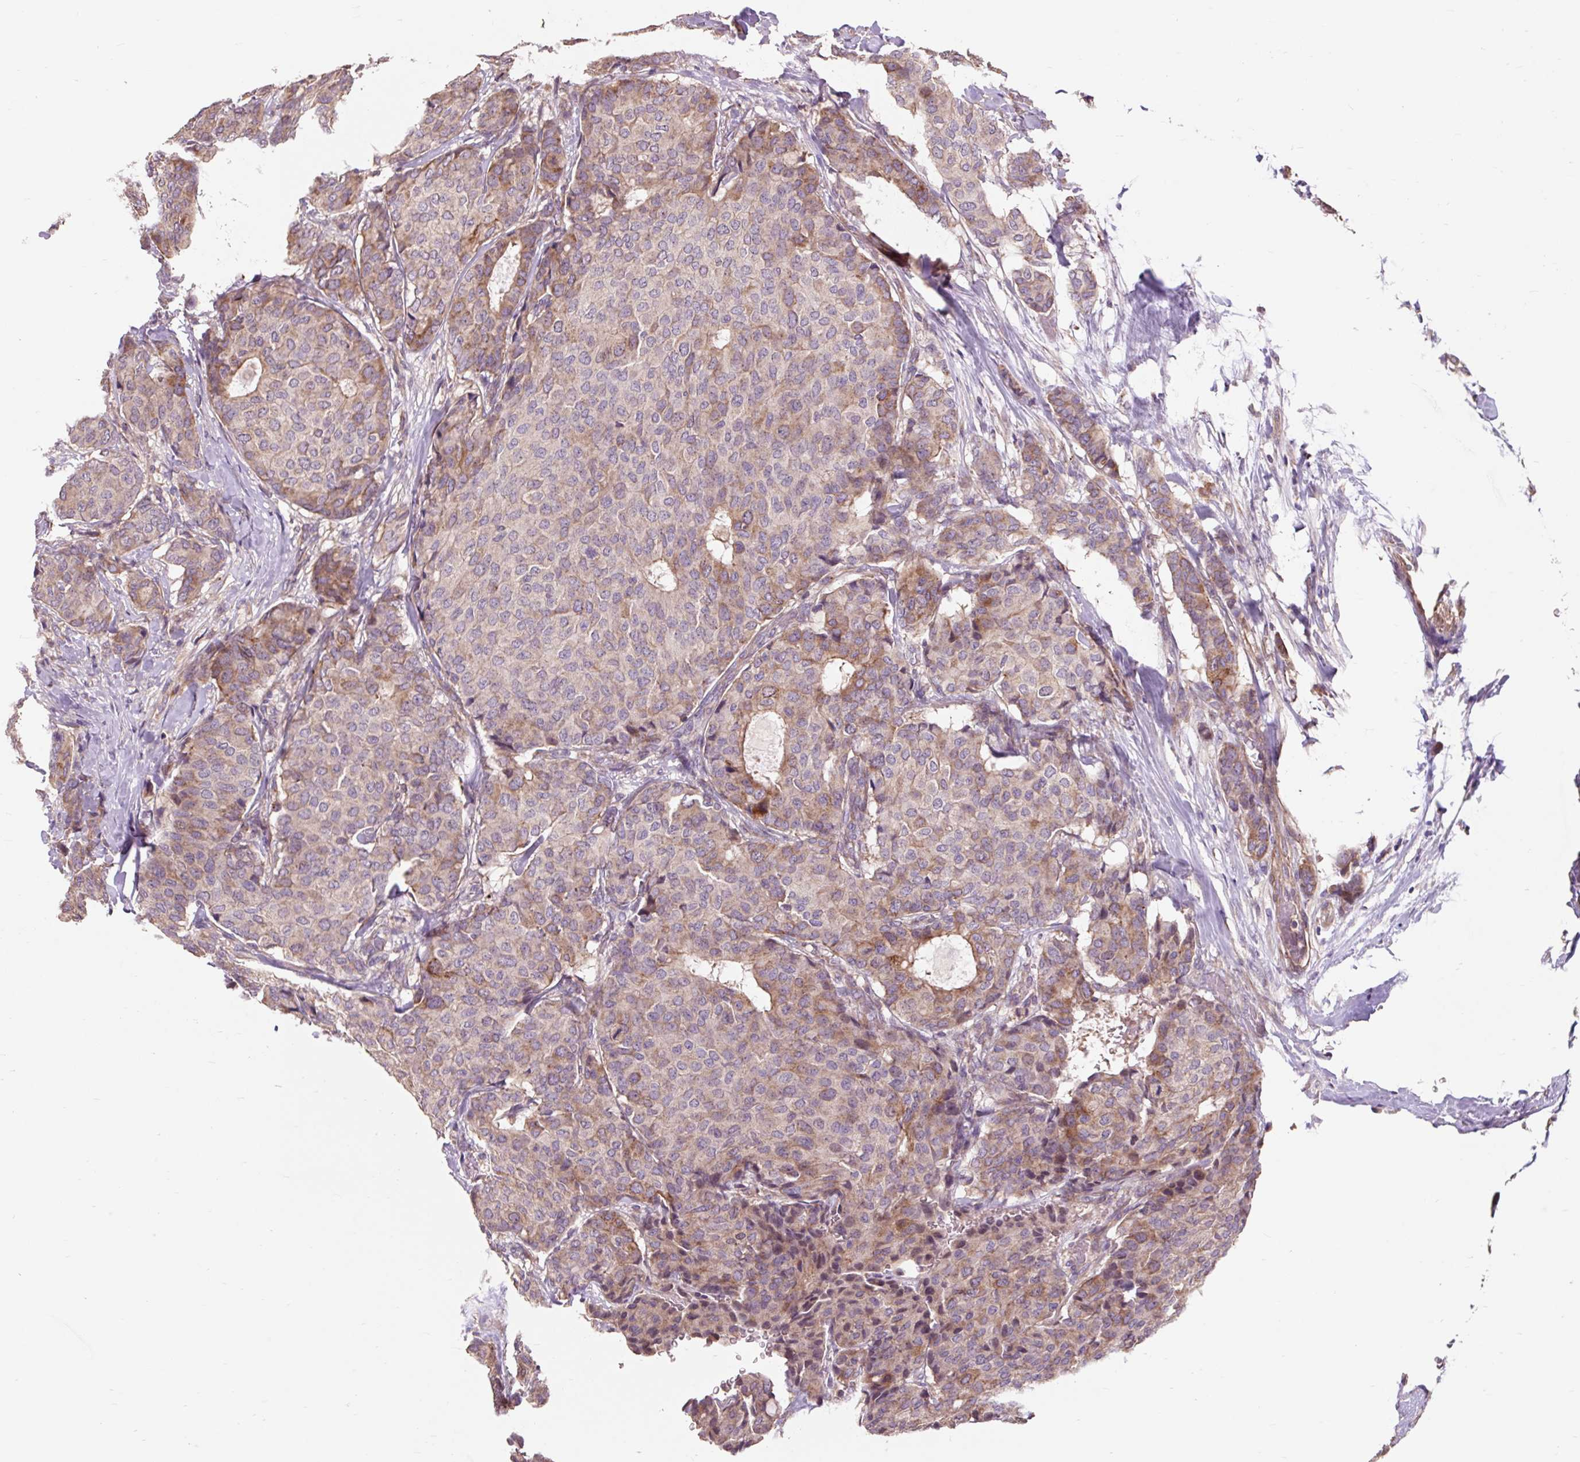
{"staining": {"intensity": "moderate", "quantity": "25%-75%", "location": "cytoplasmic/membranous"}, "tissue": "breast cancer", "cell_type": "Tumor cells", "image_type": "cancer", "snomed": [{"axis": "morphology", "description": "Duct carcinoma"}, {"axis": "topography", "description": "Breast"}], "caption": "The immunohistochemical stain labels moderate cytoplasmic/membranous expression in tumor cells of breast cancer tissue. The staining is performed using DAB brown chromogen to label protein expression. The nuclei are counter-stained blue using hematoxylin.", "gene": "PRIMPOL", "patient": {"sex": "female", "age": 75}}